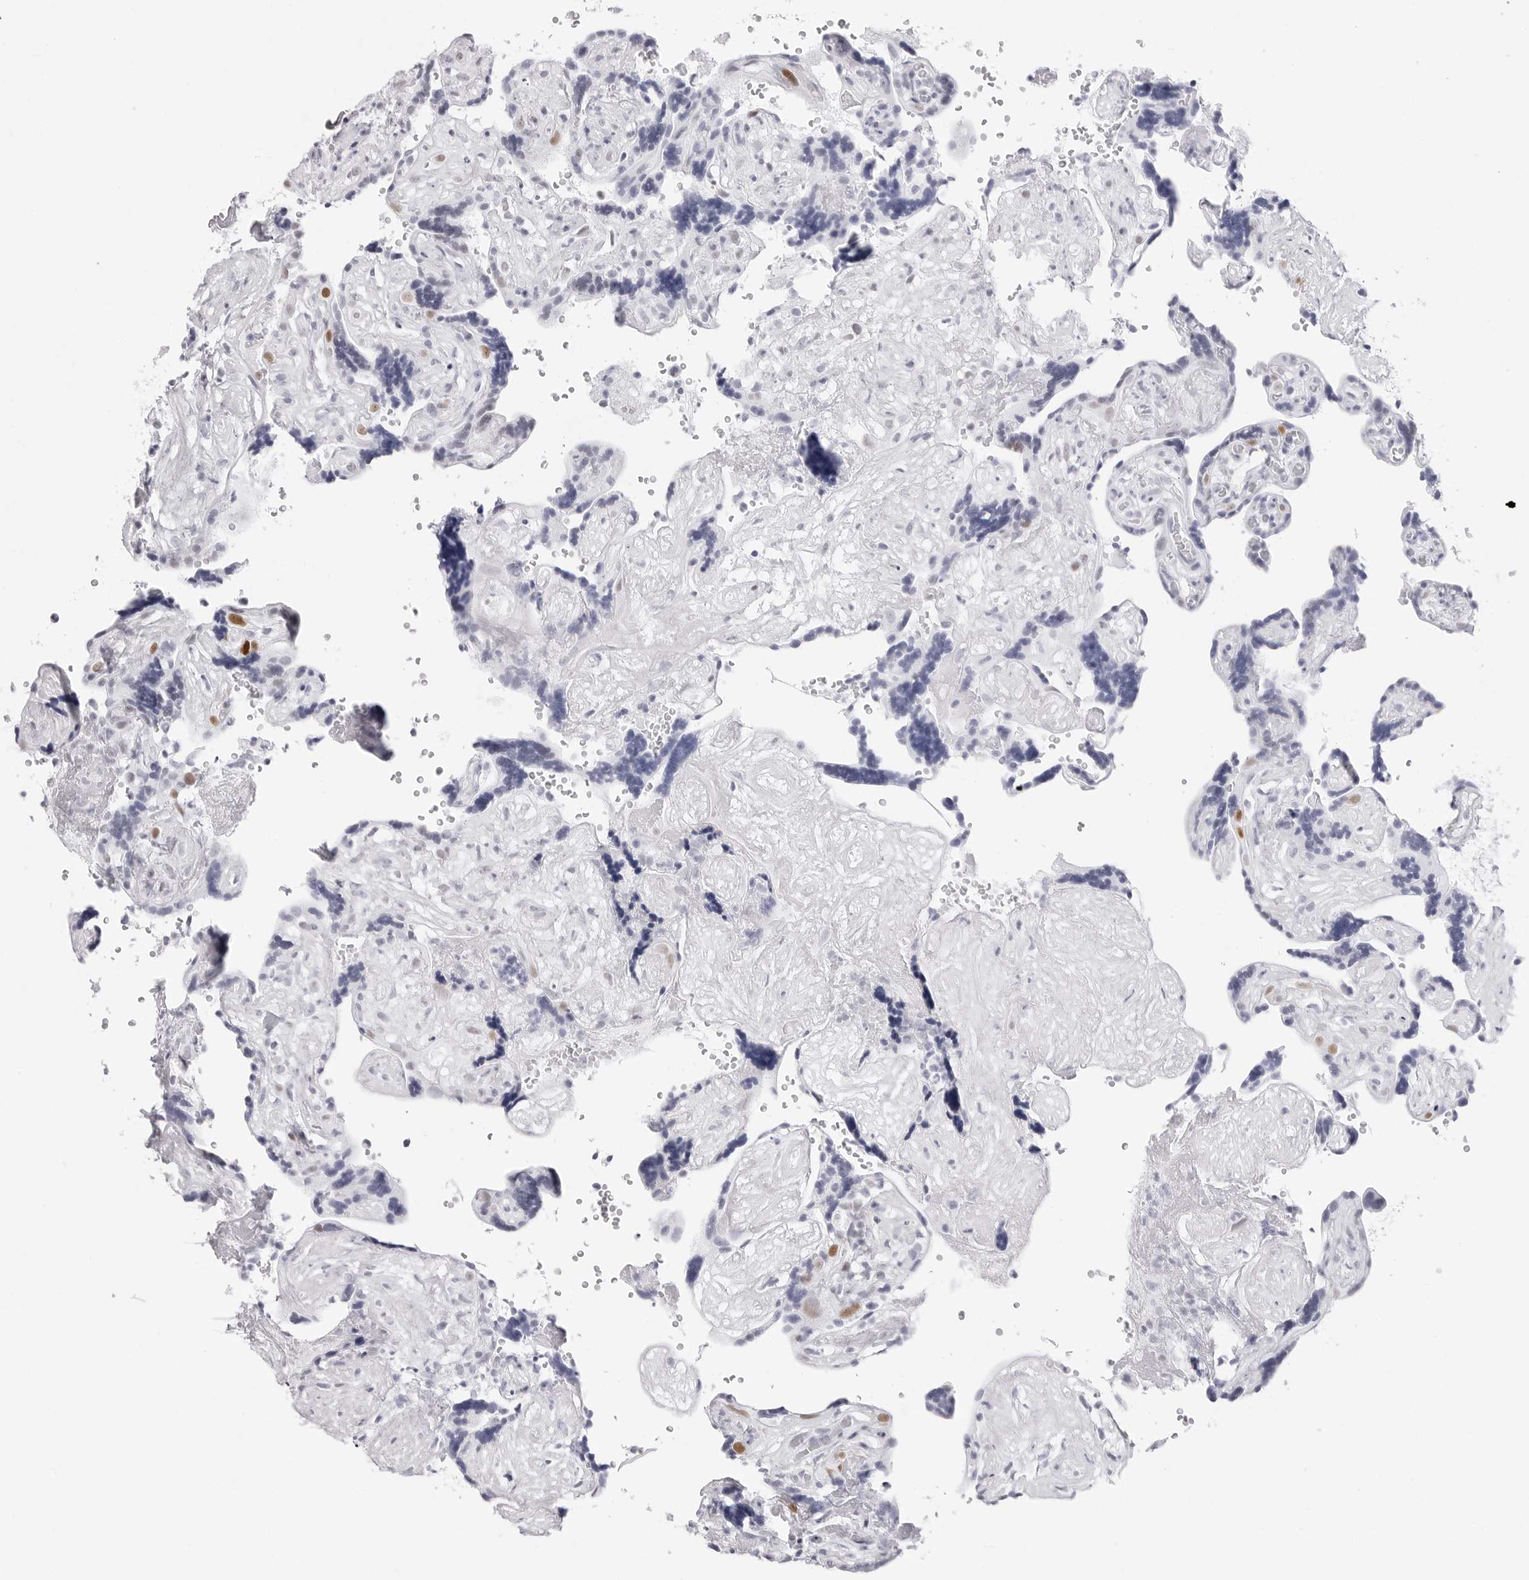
{"staining": {"intensity": "negative", "quantity": "none", "location": "none"}, "tissue": "placenta", "cell_type": "Decidual cells", "image_type": "normal", "snomed": [{"axis": "morphology", "description": "Normal tissue, NOS"}, {"axis": "topography", "description": "Placenta"}], "caption": "Photomicrograph shows no significant protein positivity in decidual cells of benign placenta. (Stains: DAB immunohistochemistry with hematoxylin counter stain, Microscopy: brightfield microscopy at high magnification).", "gene": "NASP", "patient": {"sex": "female", "age": 30}}